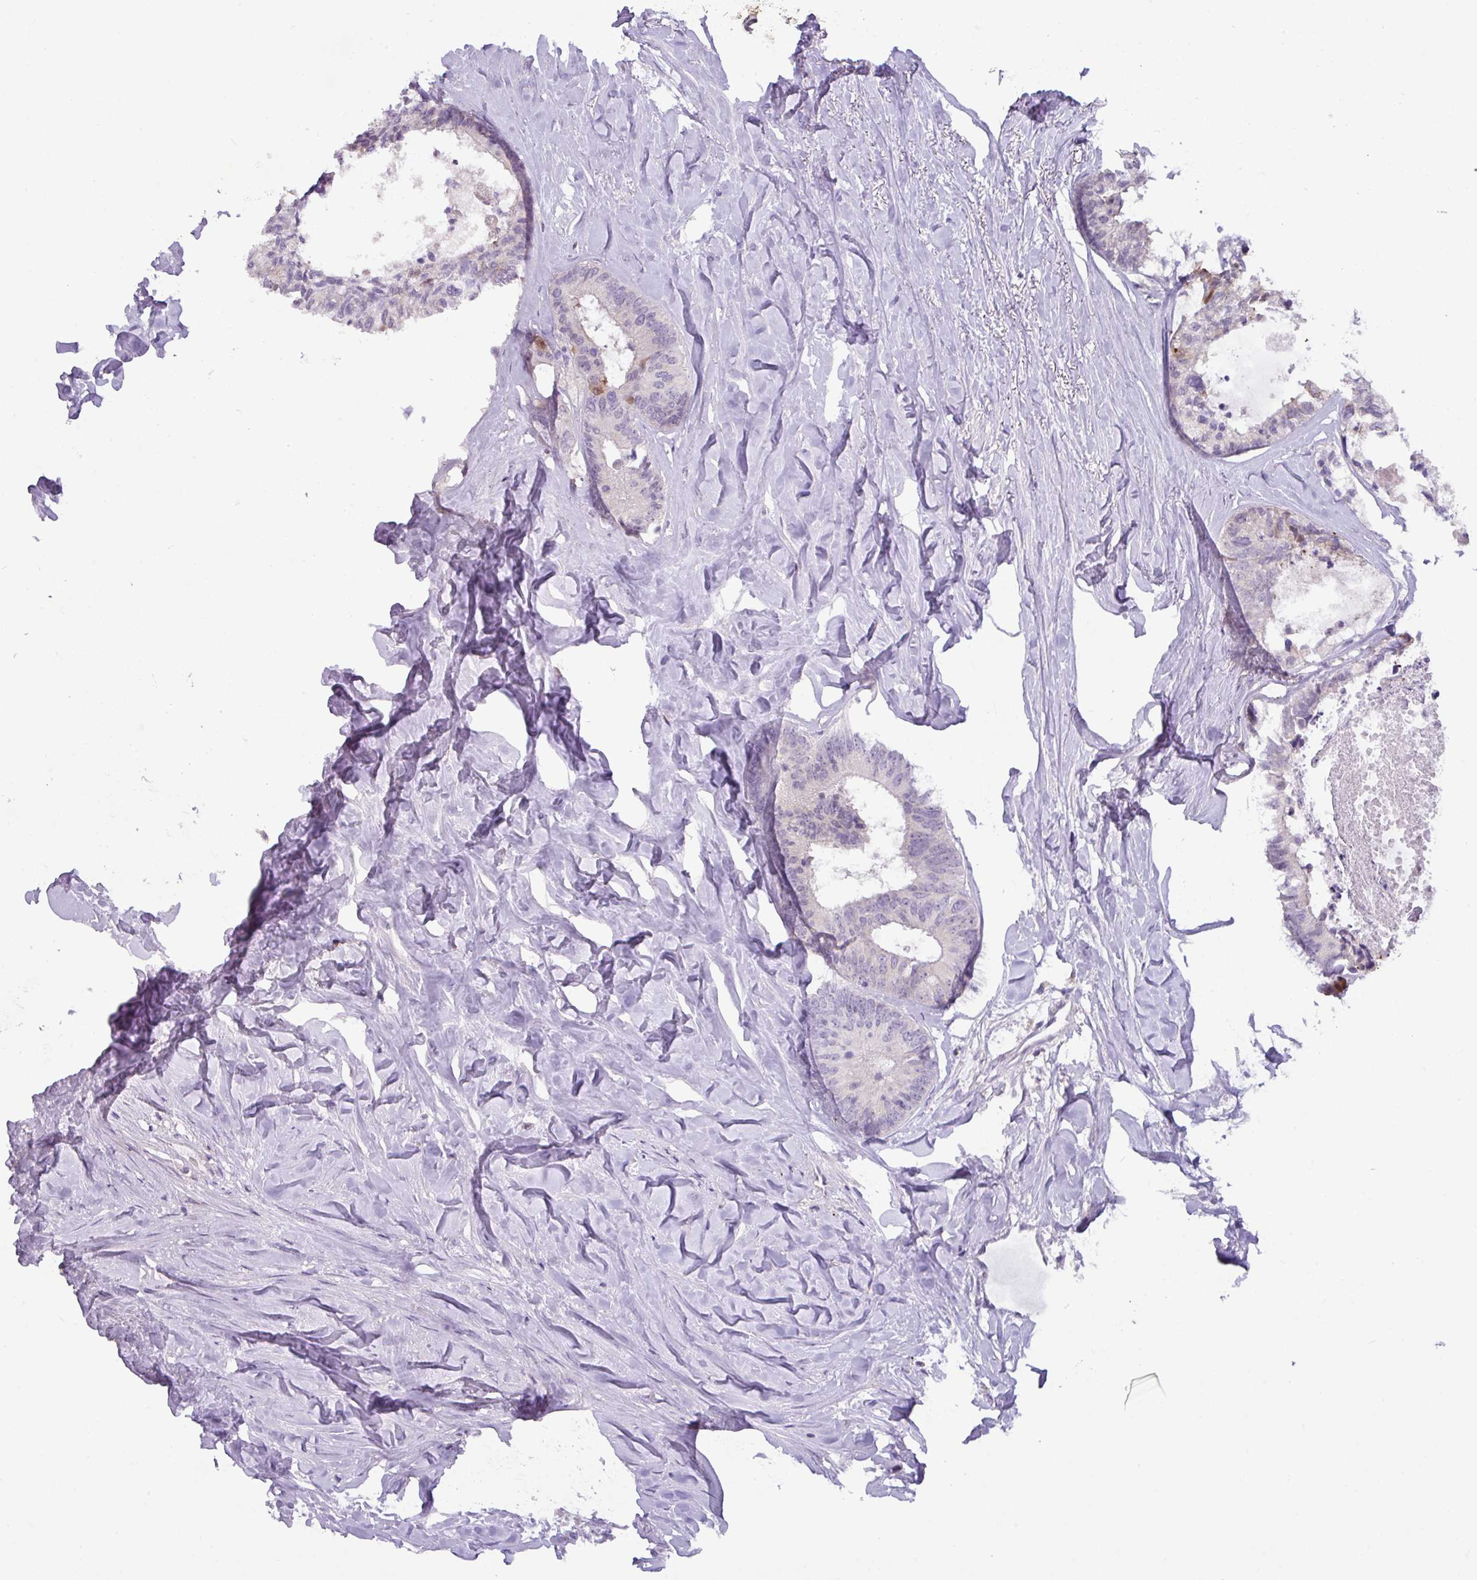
{"staining": {"intensity": "moderate", "quantity": "<25%", "location": "cytoplasmic/membranous"}, "tissue": "colorectal cancer", "cell_type": "Tumor cells", "image_type": "cancer", "snomed": [{"axis": "morphology", "description": "Adenocarcinoma, NOS"}, {"axis": "topography", "description": "Colon"}, {"axis": "topography", "description": "Rectum"}], "caption": "The image demonstrates immunohistochemical staining of colorectal cancer. There is moderate cytoplasmic/membranous expression is seen in about <25% of tumor cells.", "gene": "ZNF524", "patient": {"sex": "male", "age": 57}}